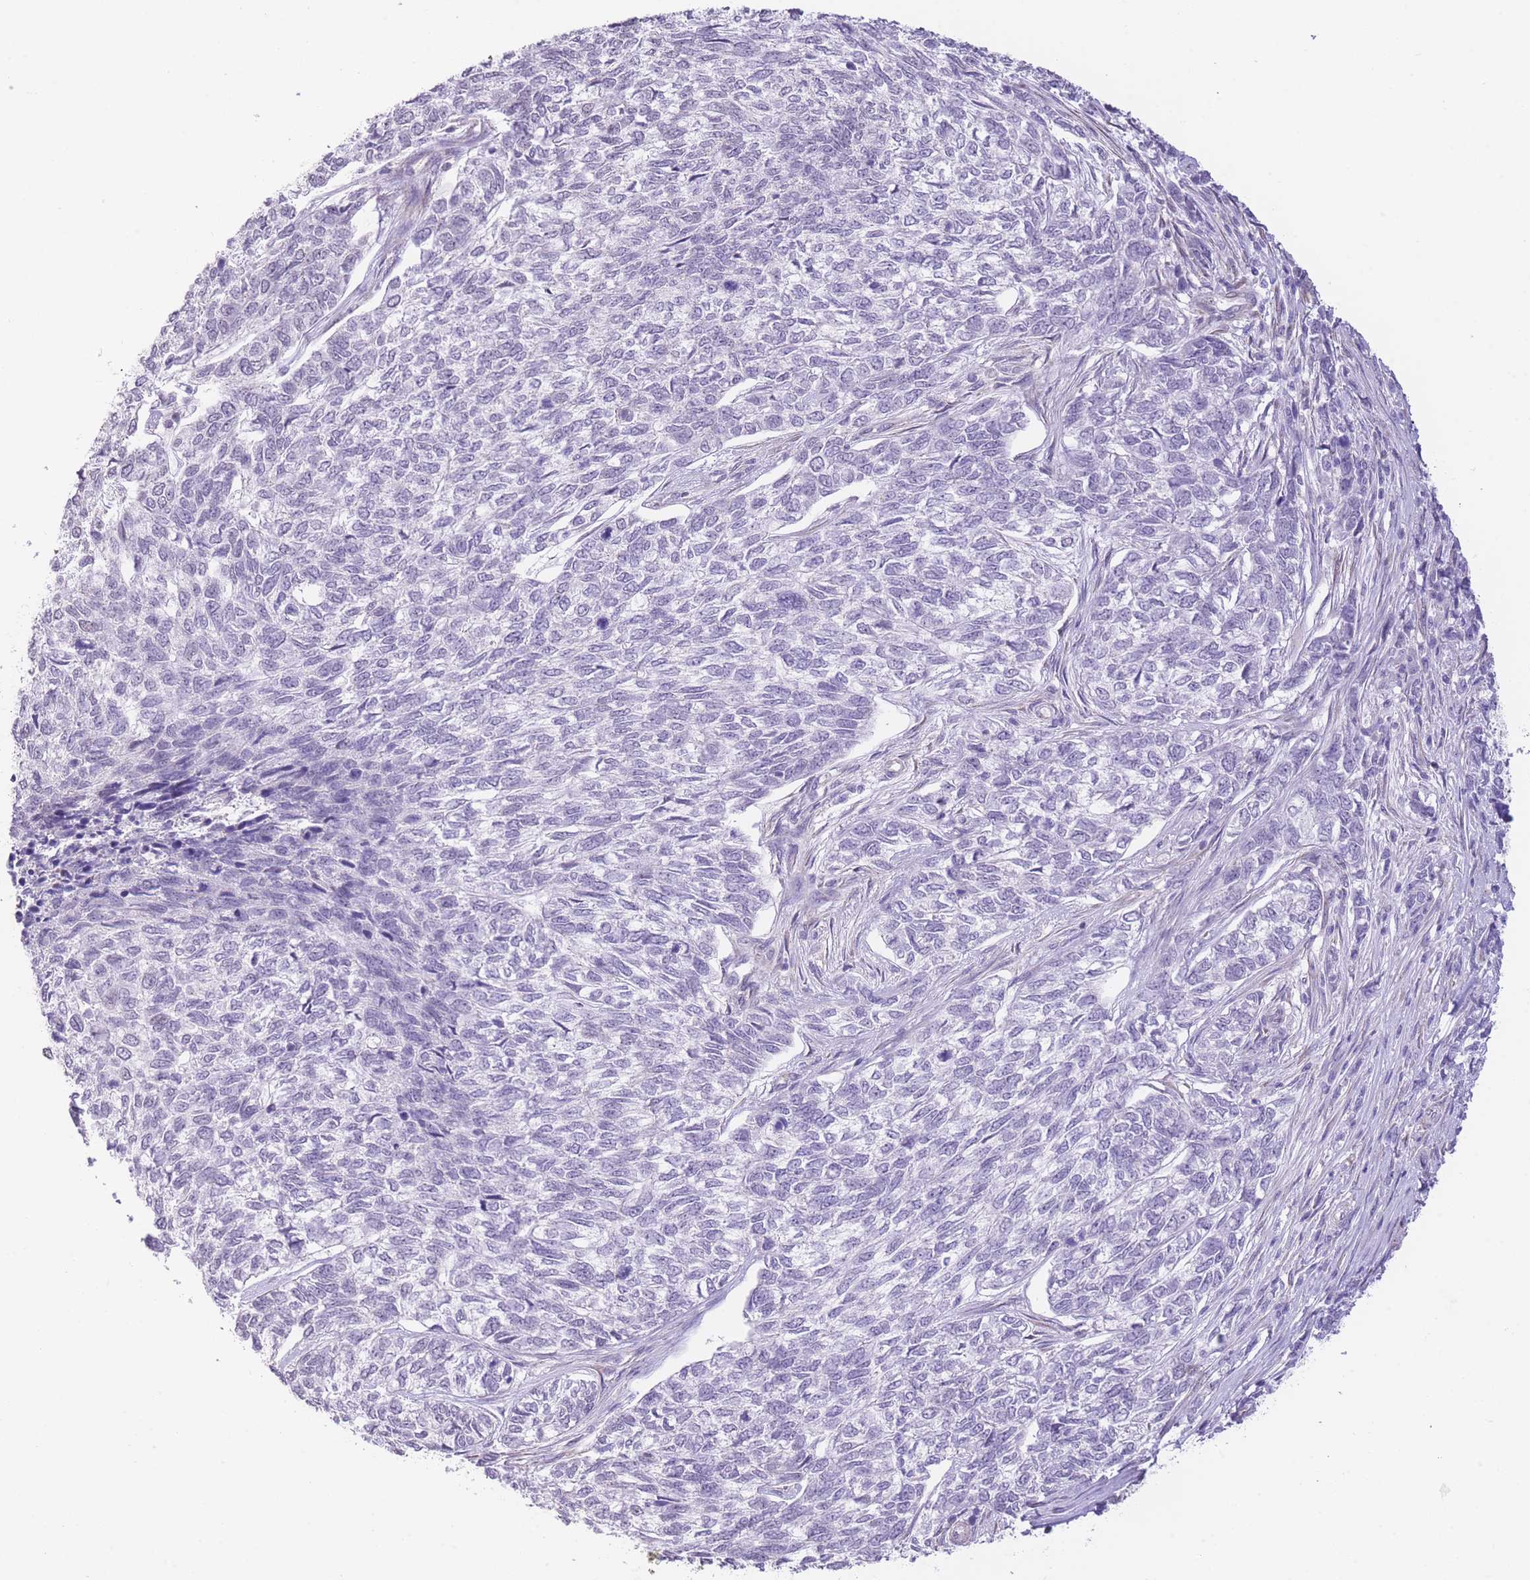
{"staining": {"intensity": "negative", "quantity": "none", "location": "none"}, "tissue": "skin cancer", "cell_type": "Tumor cells", "image_type": "cancer", "snomed": [{"axis": "morphology", "description": "Basal cell carcinoma"}, {"axis": "topography", "description": "Skin"}], "caption": "The IHC image has no significant expression in tumor cells of skin cancer (basal cell carcinoma) tissue.", "gene": "PSG8", "patient": {"sex": "female", "age": 65}}